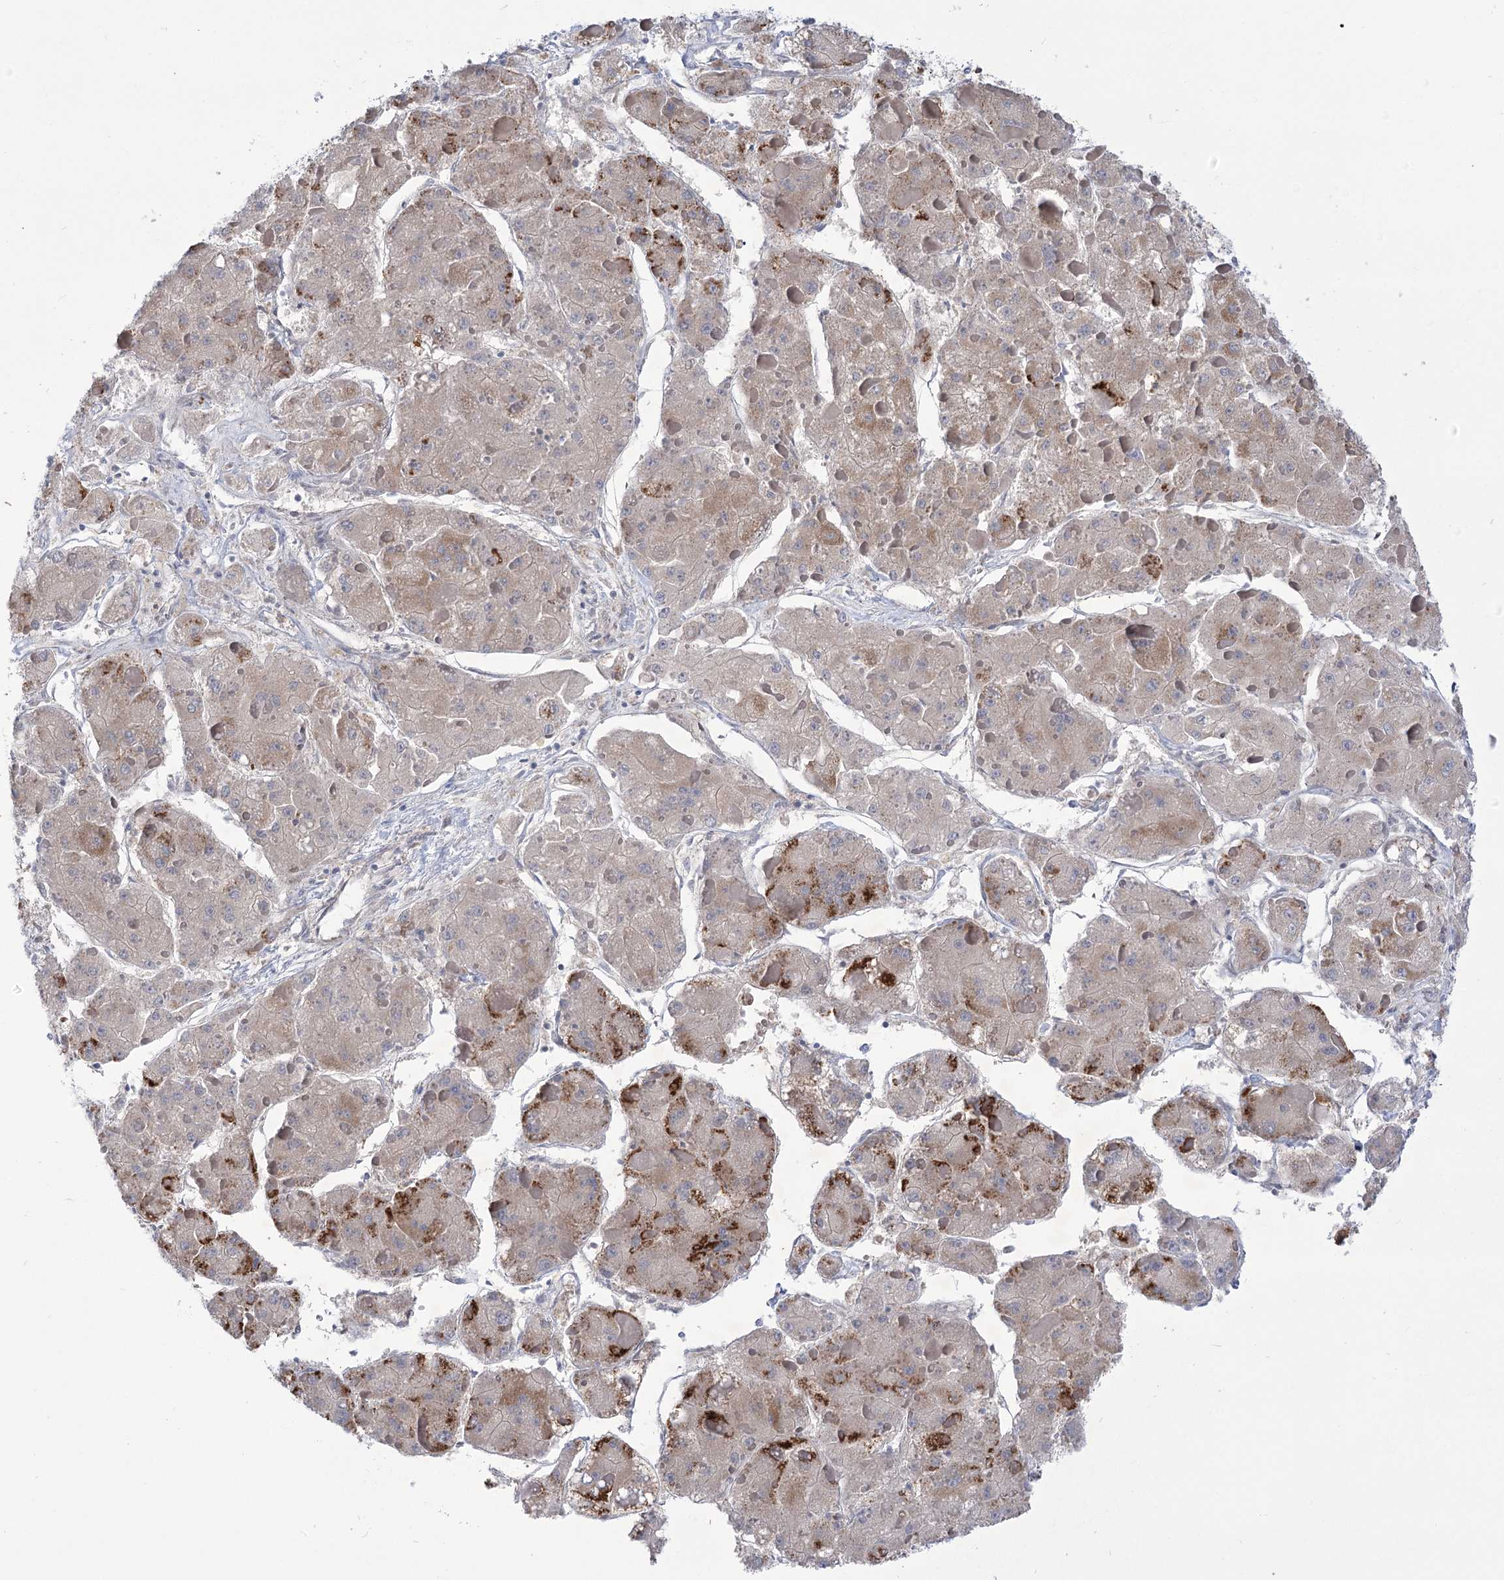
{"staining": {"intensity": "moderate", "quantity": "<25%", "location": "cytoplasmic/membranous"}, "tissue": "liver cancer", "cell_type": "Tumor cells", "image_type": "cancer", "snomed": [{"axis": "morphology", "description": "Carcinoma, Hepatocellular, NOS"}, {"axis": "topography", "description": "Liver"}], "caption": "This histopathology image reveals immunohistochemistry (IHC) staining of liver cancer, with low moderate cytoplasmic/membranous positivity in approximately <25% of tumor cells.", "gene": "BEND7", "patient": {"sex": "female", "age": 73}}